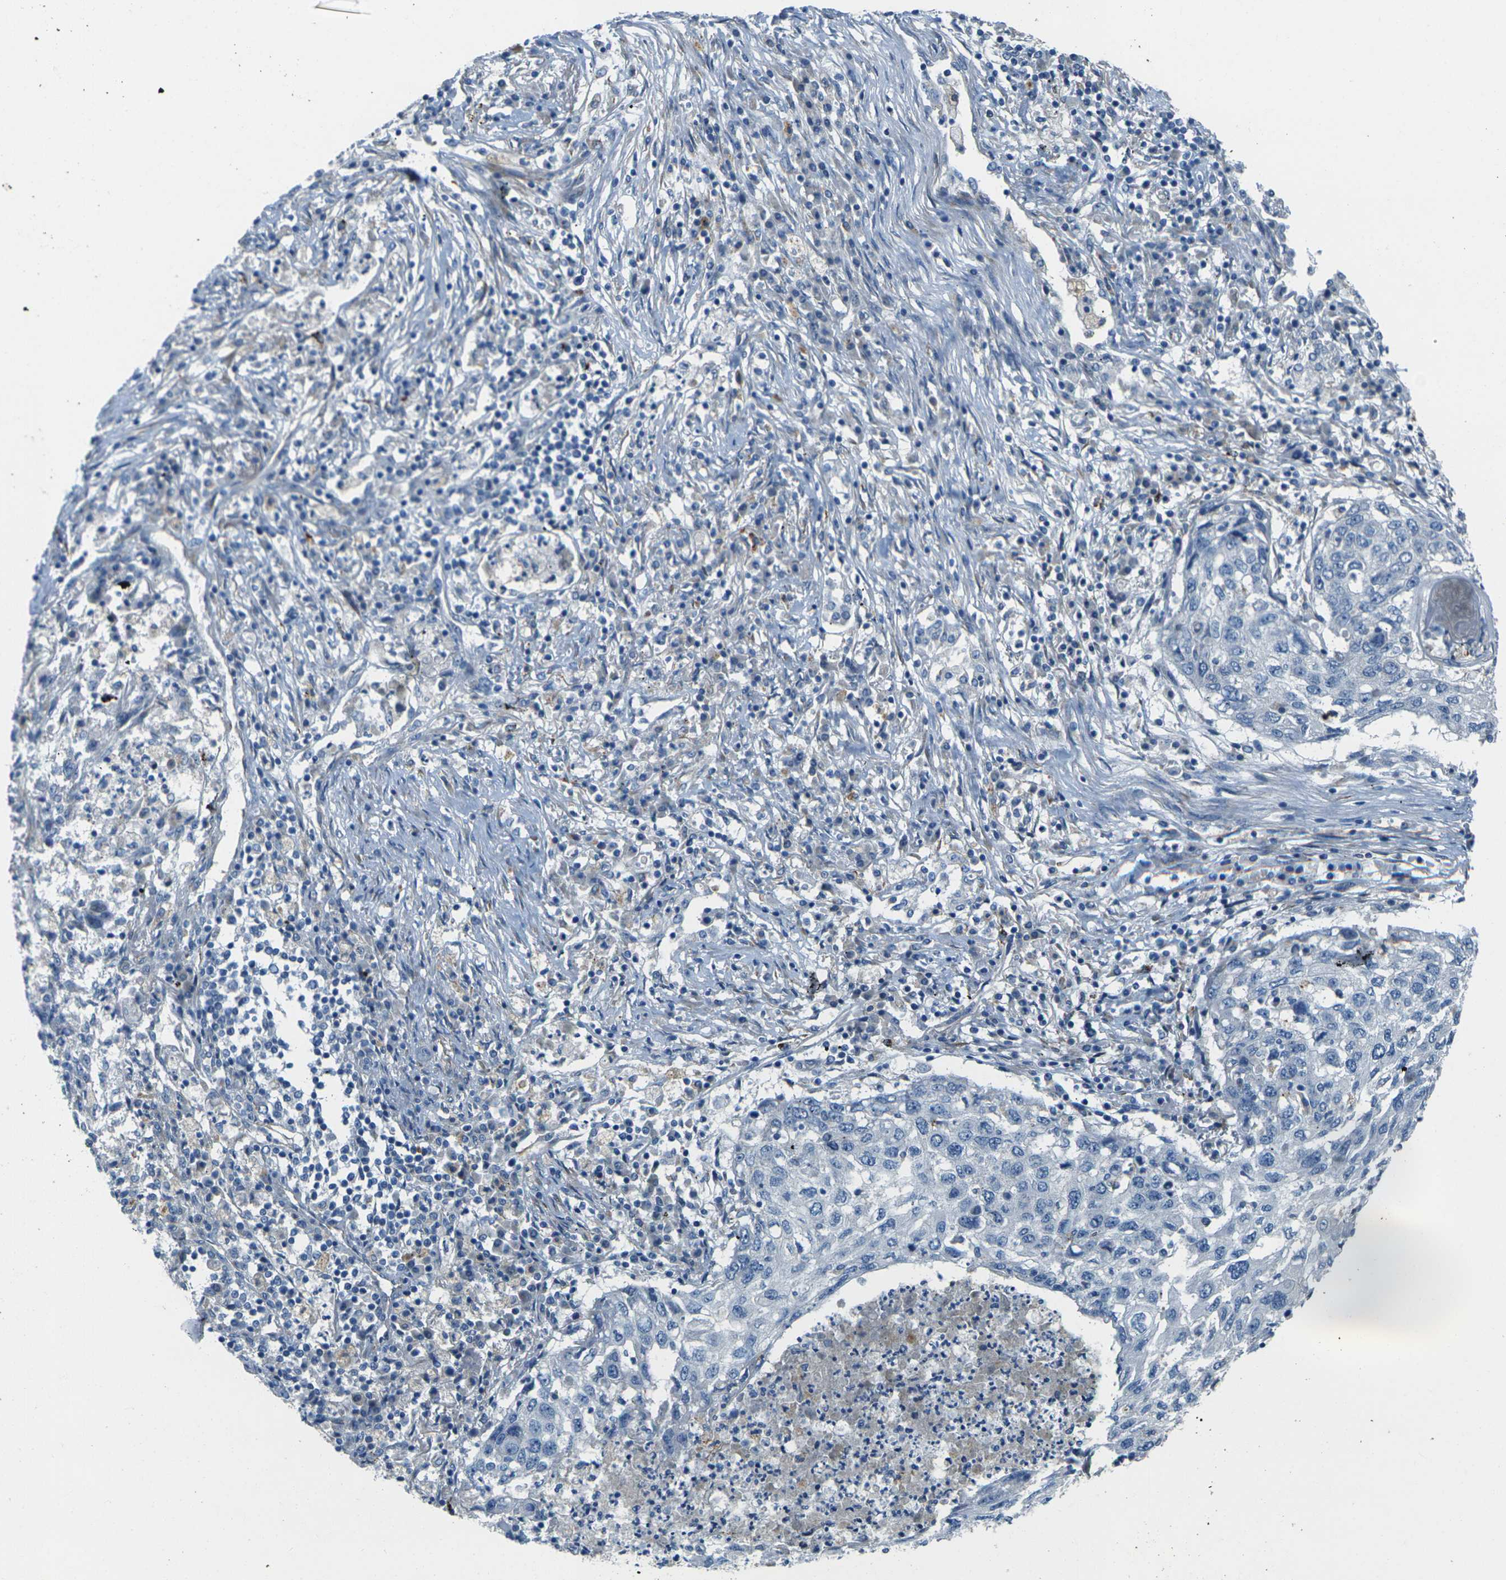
{"staining": {"intensity": "negative", "quantity": "none", "location": "none"}, "tissue": "lung cancer", "cell_type": "Tumor cells", "image_type": "cancer", "snomed": [{"axis": "morphology", "description": "Squamous cell carcinoma, NOS"}, {"axis": "topography", "description": "Lung"}], "caption": "The histopathology image exhibits no staining of tumor cells in lung cancer. (Stains: DAB immunohistochemistry with hematoxylin counter stain, Microscopy: brightfield microscopy at high magnification).", "gene": "CYP2C8", "patient": {"sex": "female", "age": 63}}